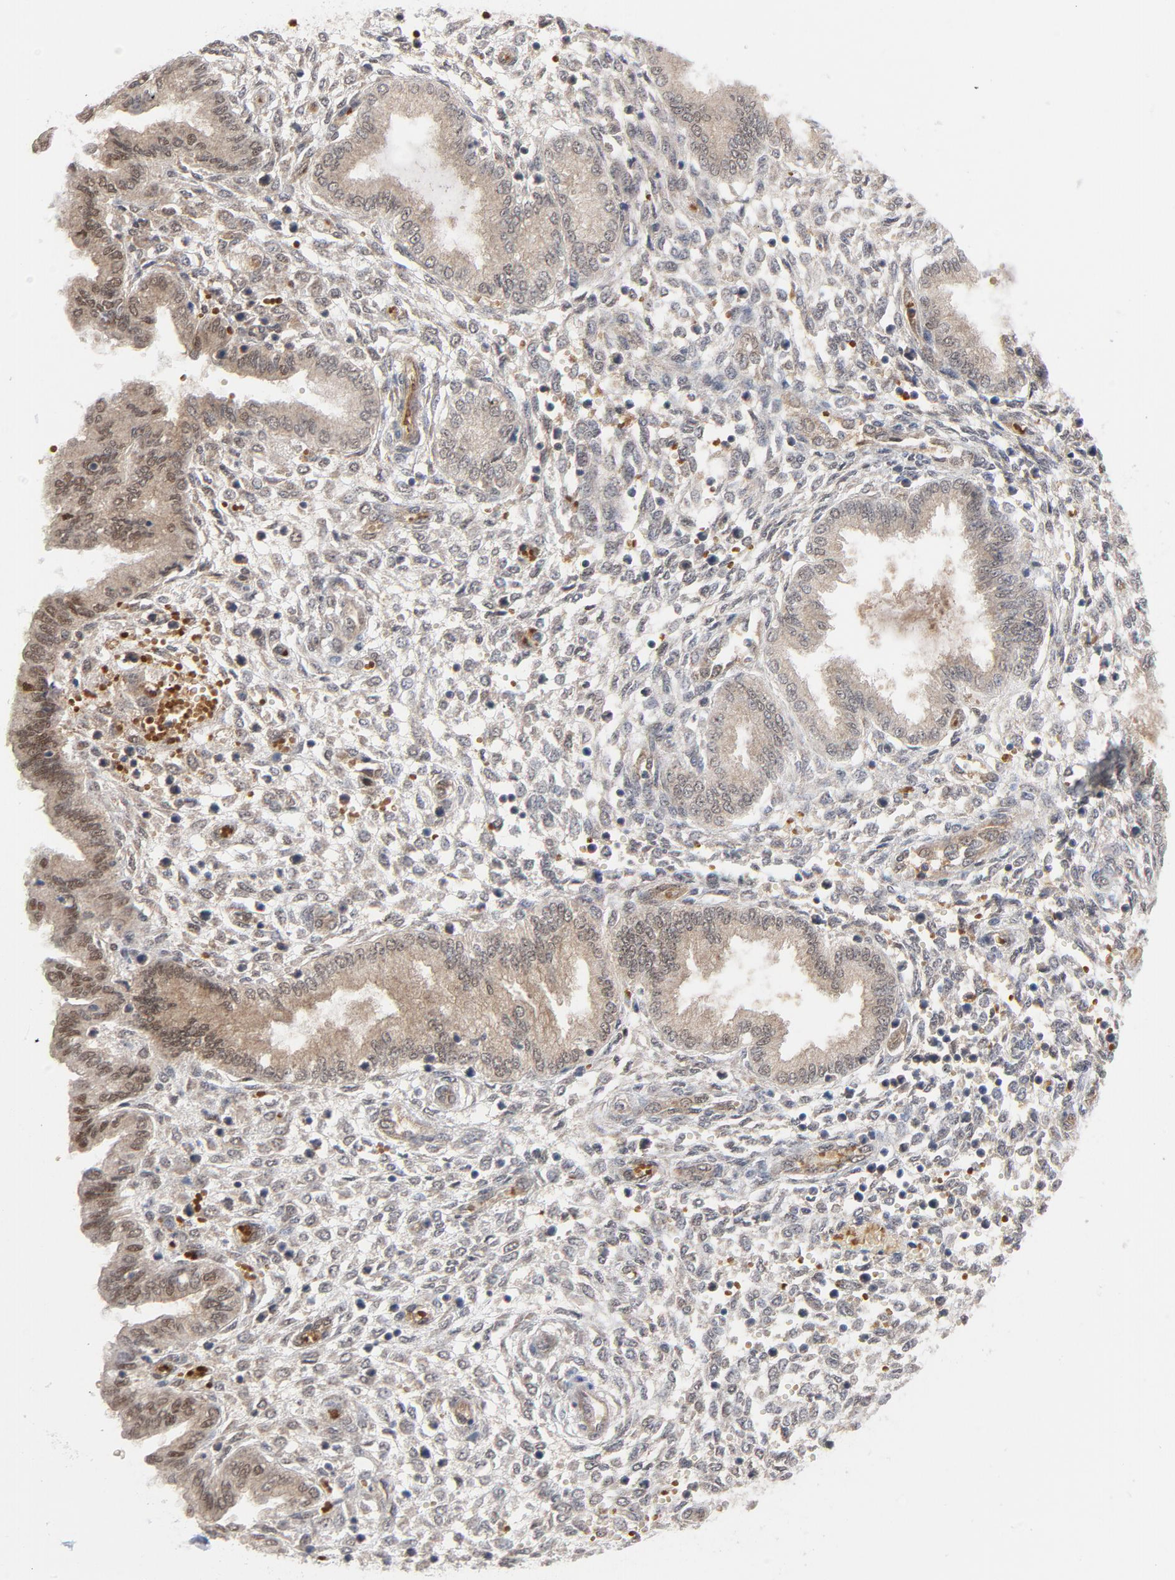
{"staining": {"intensity": "weak", "quantity": "25%-75%", "location": "cytoplasmic/membranous"}, "tissue": "endometrium", "cell_type": "Cells in endometrial stroma", "image_type": "normal", "snomed": [{"axis": "morphology", "description": "Normal tissue, NOS"}, {"axis": "topography", "description": "Endometrium"}], "caption": "Human endometrium stained with a brown dye reveals weak cytoplasmic/membranous positive positivity in about 25%-75% of cells in endometrial stroma.", "gene": "PRDX1", "patient": {"sex": "female", "age": 33}}